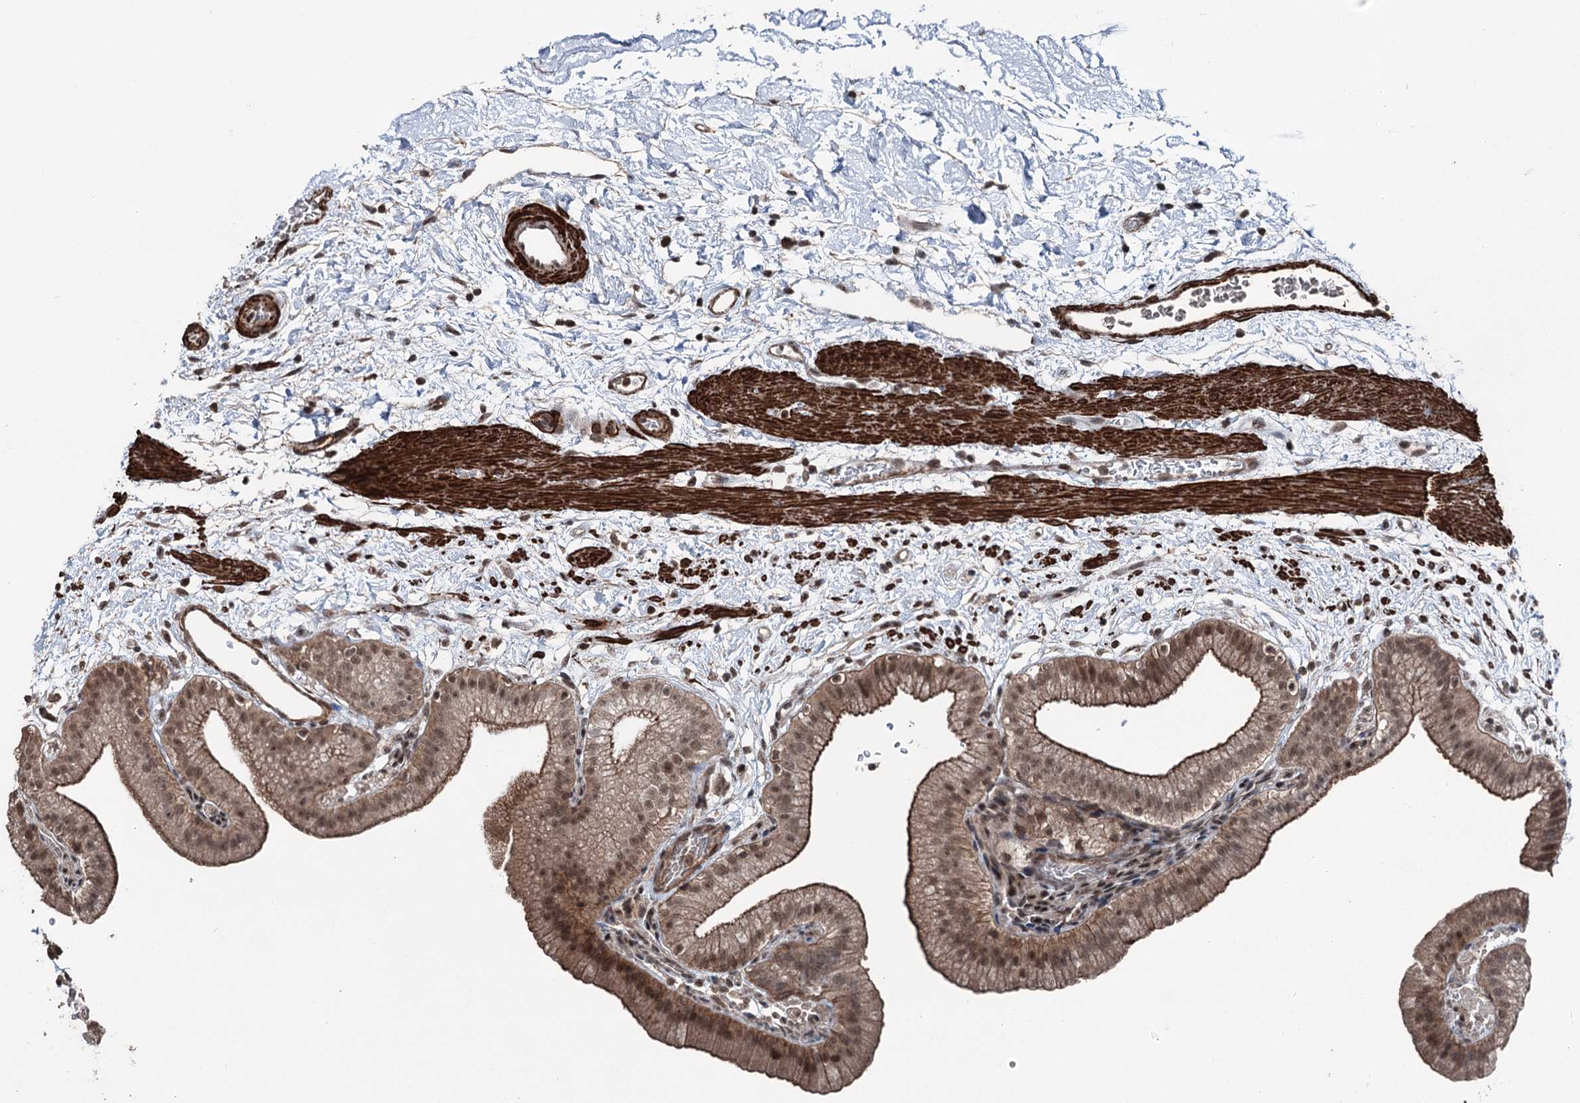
{"staining": {"intensity": "strong", "quantity": ">75%", "location": "cytoplasmic/membranous,nuclear"}, "tissue": "gallbladder", "cell_type": "Glandular cells", "image_type": "normal", "snomed": [{"axis": "morphology", "description": "Normal tissue, NOS"}, {"axis": "topography", "description": "Gallbladder"}], "caption": "The immunohistochemical stain labels strong cytoplasmic/membranous,nuclear staining in glandular cells of normal gallbladder. (brown staining indicates protein expression, while blue staining denotes nuclei).", "gene": "CCDC82", "patient": {"sex": "male", "age": 55}}